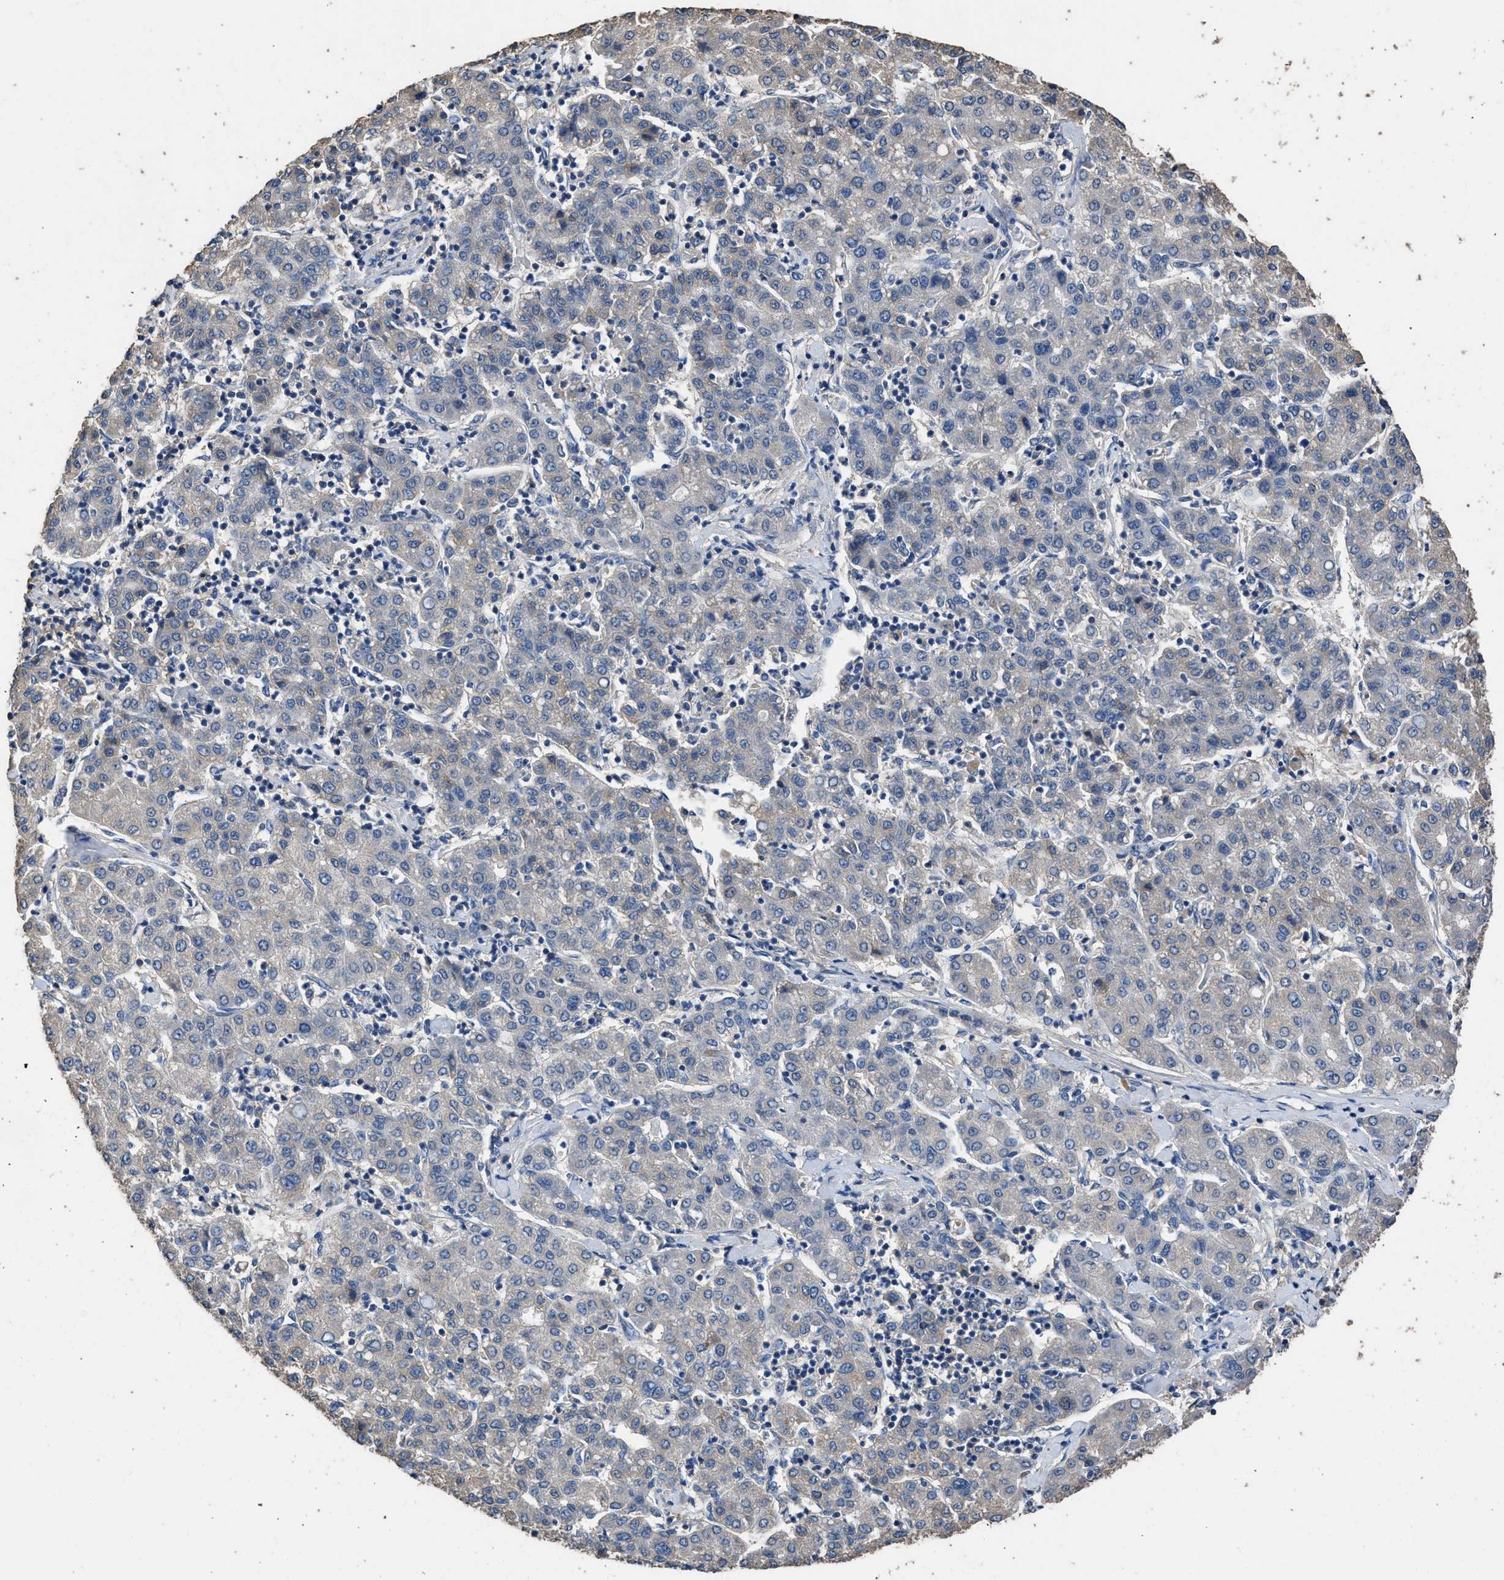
{"staining": {"intensity": "negative", "quantity": "none", "location": "none"}, "tissue": "liver cancer", "cell_type": "Tumor cells", "image_type": "cancer", "snomed": [{"axis": "morphology", "description": "Carcinoma, Hepatocellular, NOS"}, {"axis": "topography", "description": "Liver"}], "caption": "Immunohistochemistry image of neoplastic tissue: human hepatocellular carcinoma (liver) stained with DAB (3,3'-diaminobenzidine) exhibits no significant protein staining in tumor cells.", "gene": "ITSN1", "patient": {"sex": "male", "age": 65}}